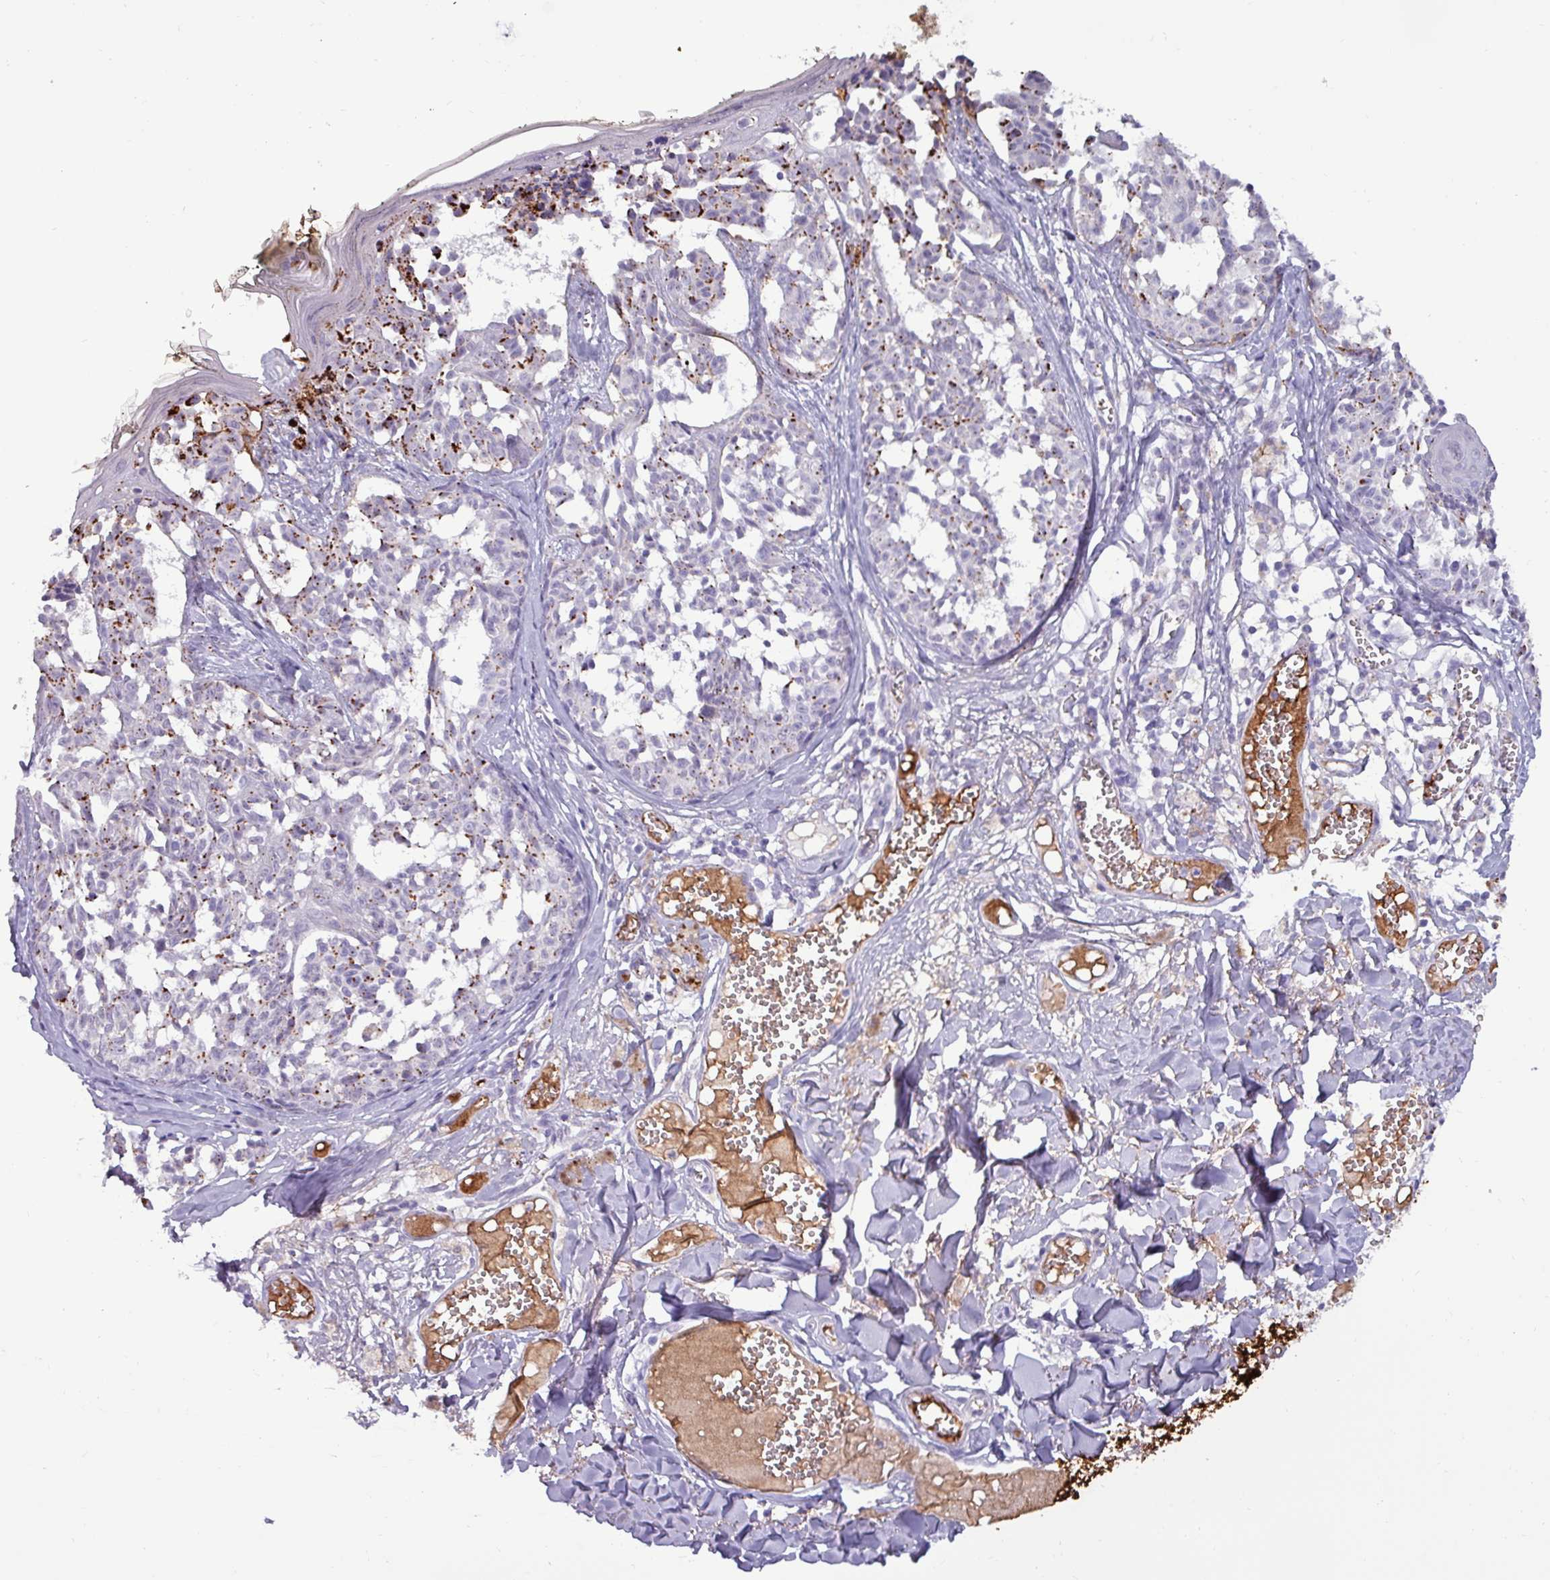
{"staining": {"intensity": "negative", "quantity": "none", "location": "none"}, "tissue": "melanoma", "cell_type": "Tumor cells", "image_type": "cancer", "snomed": [{"axis": "morphology", "description": "Malignant melanoma, NOS"}, {"axis": "topography", "description": "Skin"}], "caption": "The micrograph shows no staining of tumor cells in malignant melanoma. (Stains: DAB immunohistochemistry (IHC) with hematoxylin counter stain, Microscopy: brightfield microscopy at high magnification).", "gene": "PLIN2", "patient": {"sex": "female", "age": 43}}